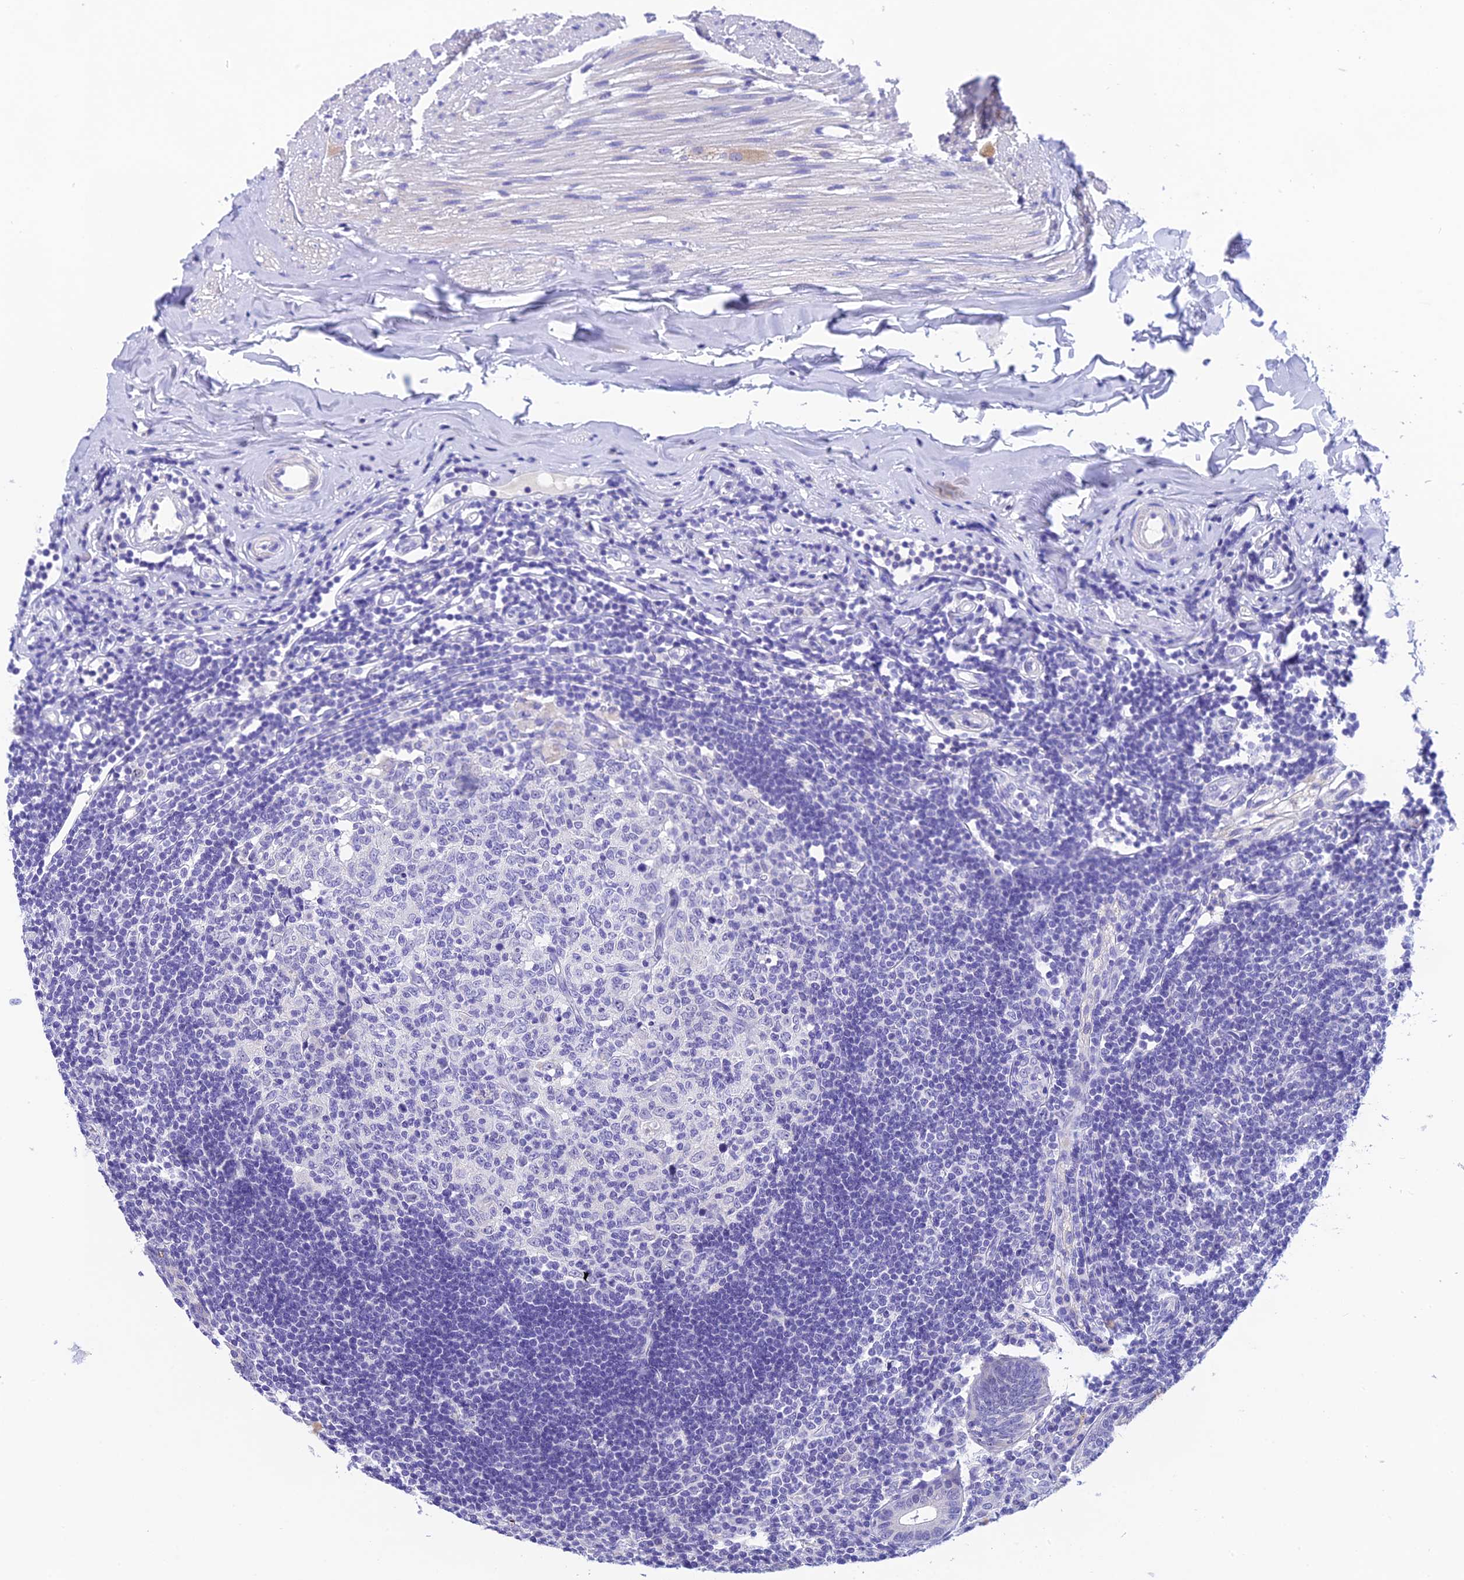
{"staining": {"intensity": "strong", "quantity": "25%-75%", "location": "cytoplasmic/membranous"}, "tissue": "appendix", "cell_type": "Glandular cells", "image_type": "normal", "snomed": [{"axis": "morphology", "description": "Normal tissue, NOS"}, {"axis": "topography", "description": "Appendix"}], "caption": "Approximately 25%-75% of glandular cells in normal human appendix show strong cytoplasmic/membranous protein expression as visualized by brown immunohistochemical staining.", "gene": "KDELR3", "patient": {"sex": "female", "age": 54}}